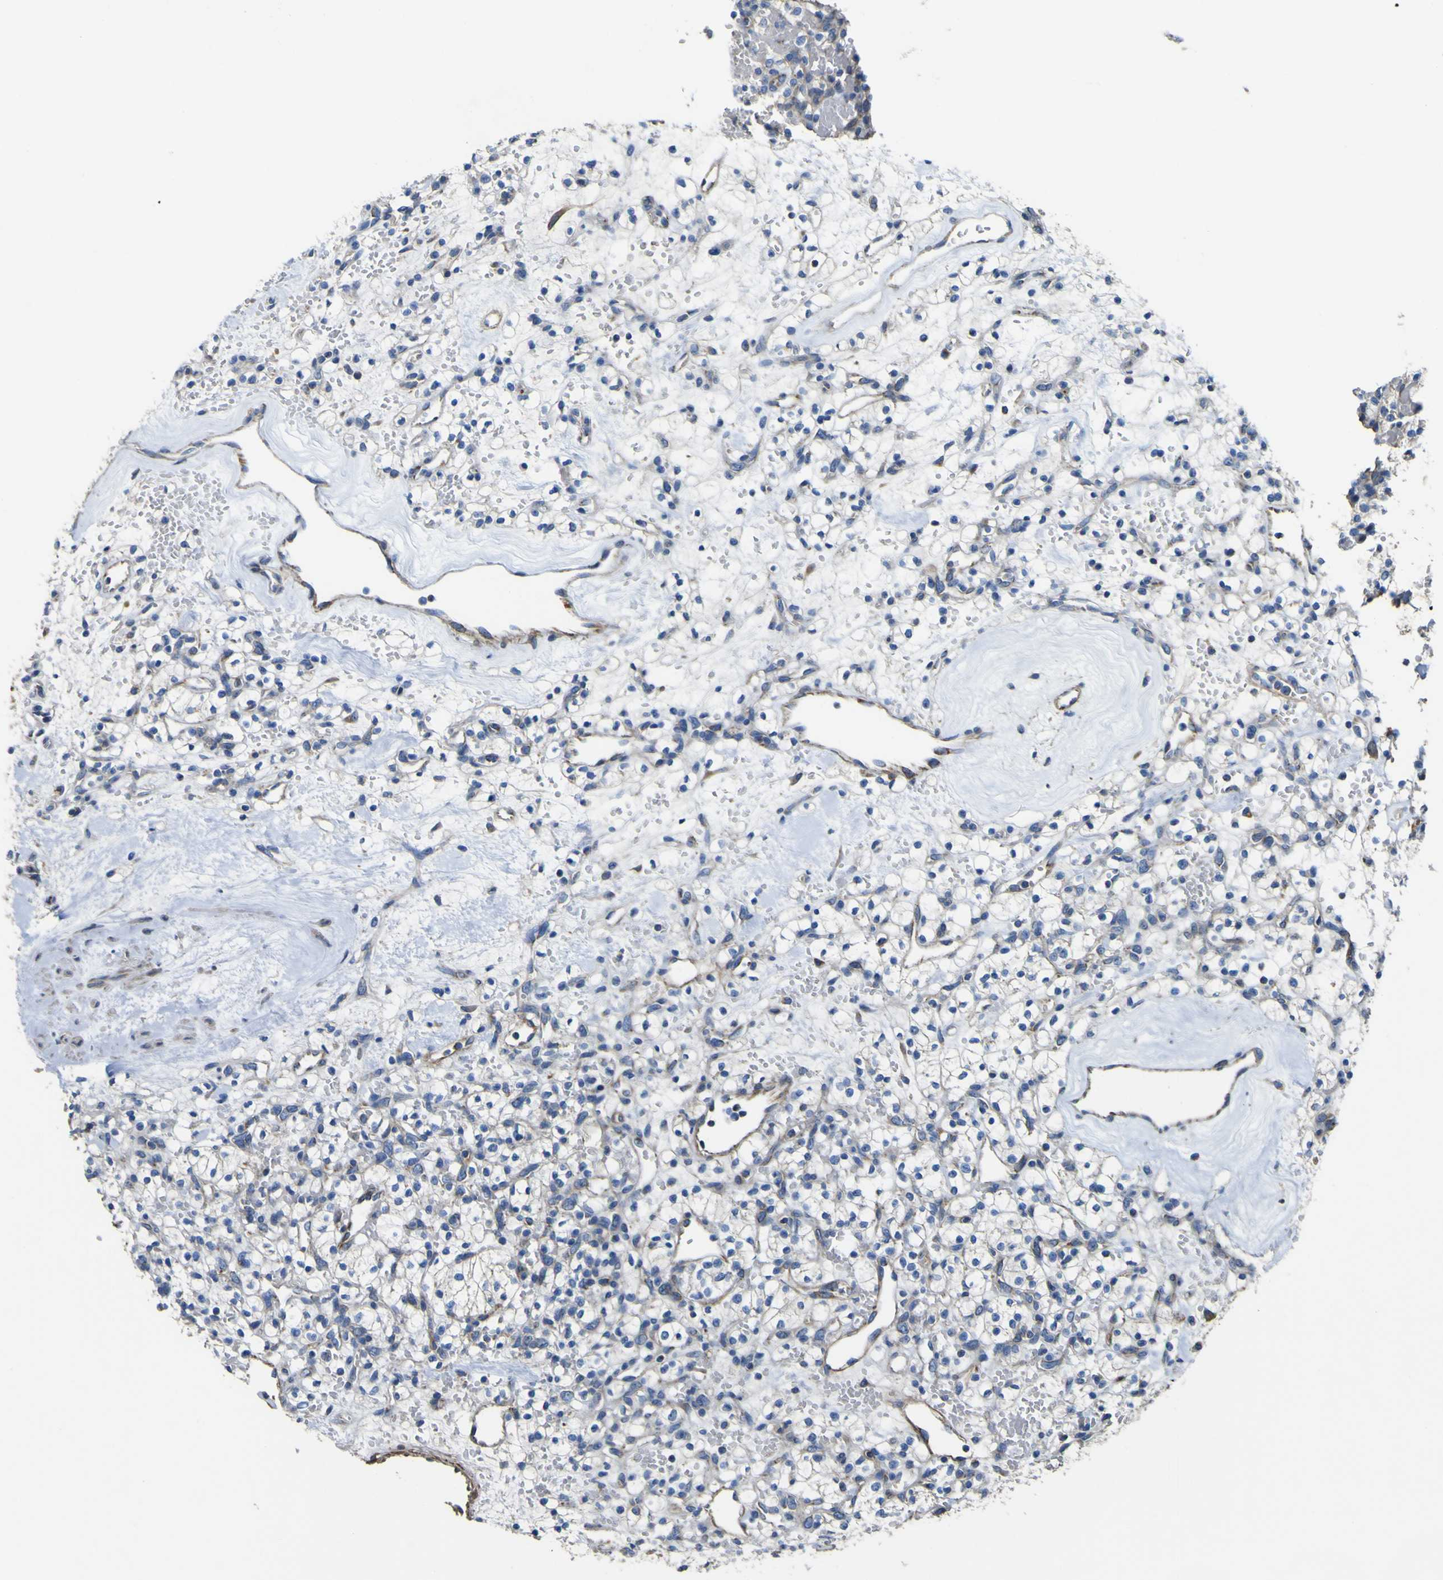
{"staining": {"intensity": "negative", "quantity": "none", "location": "none"}, "tissue": "renal cancer", "cell_type": "Tumor cells", "image_type": "cancer", "snomed": [{"axis": "morphology", "description": "Adenocarcinoma, NOS"}, {"axis": "topography", "description": "Kidney"}], "caption": "This histopathology image is of renal cancer (adenocarcinoma) stained with IHC to label a protein in brown with the nuclei are counter-stained blue. There is no staining in tumor cells.", "gene": "ALDH18A1", "patient": {"sex": "female", "age": 60}}